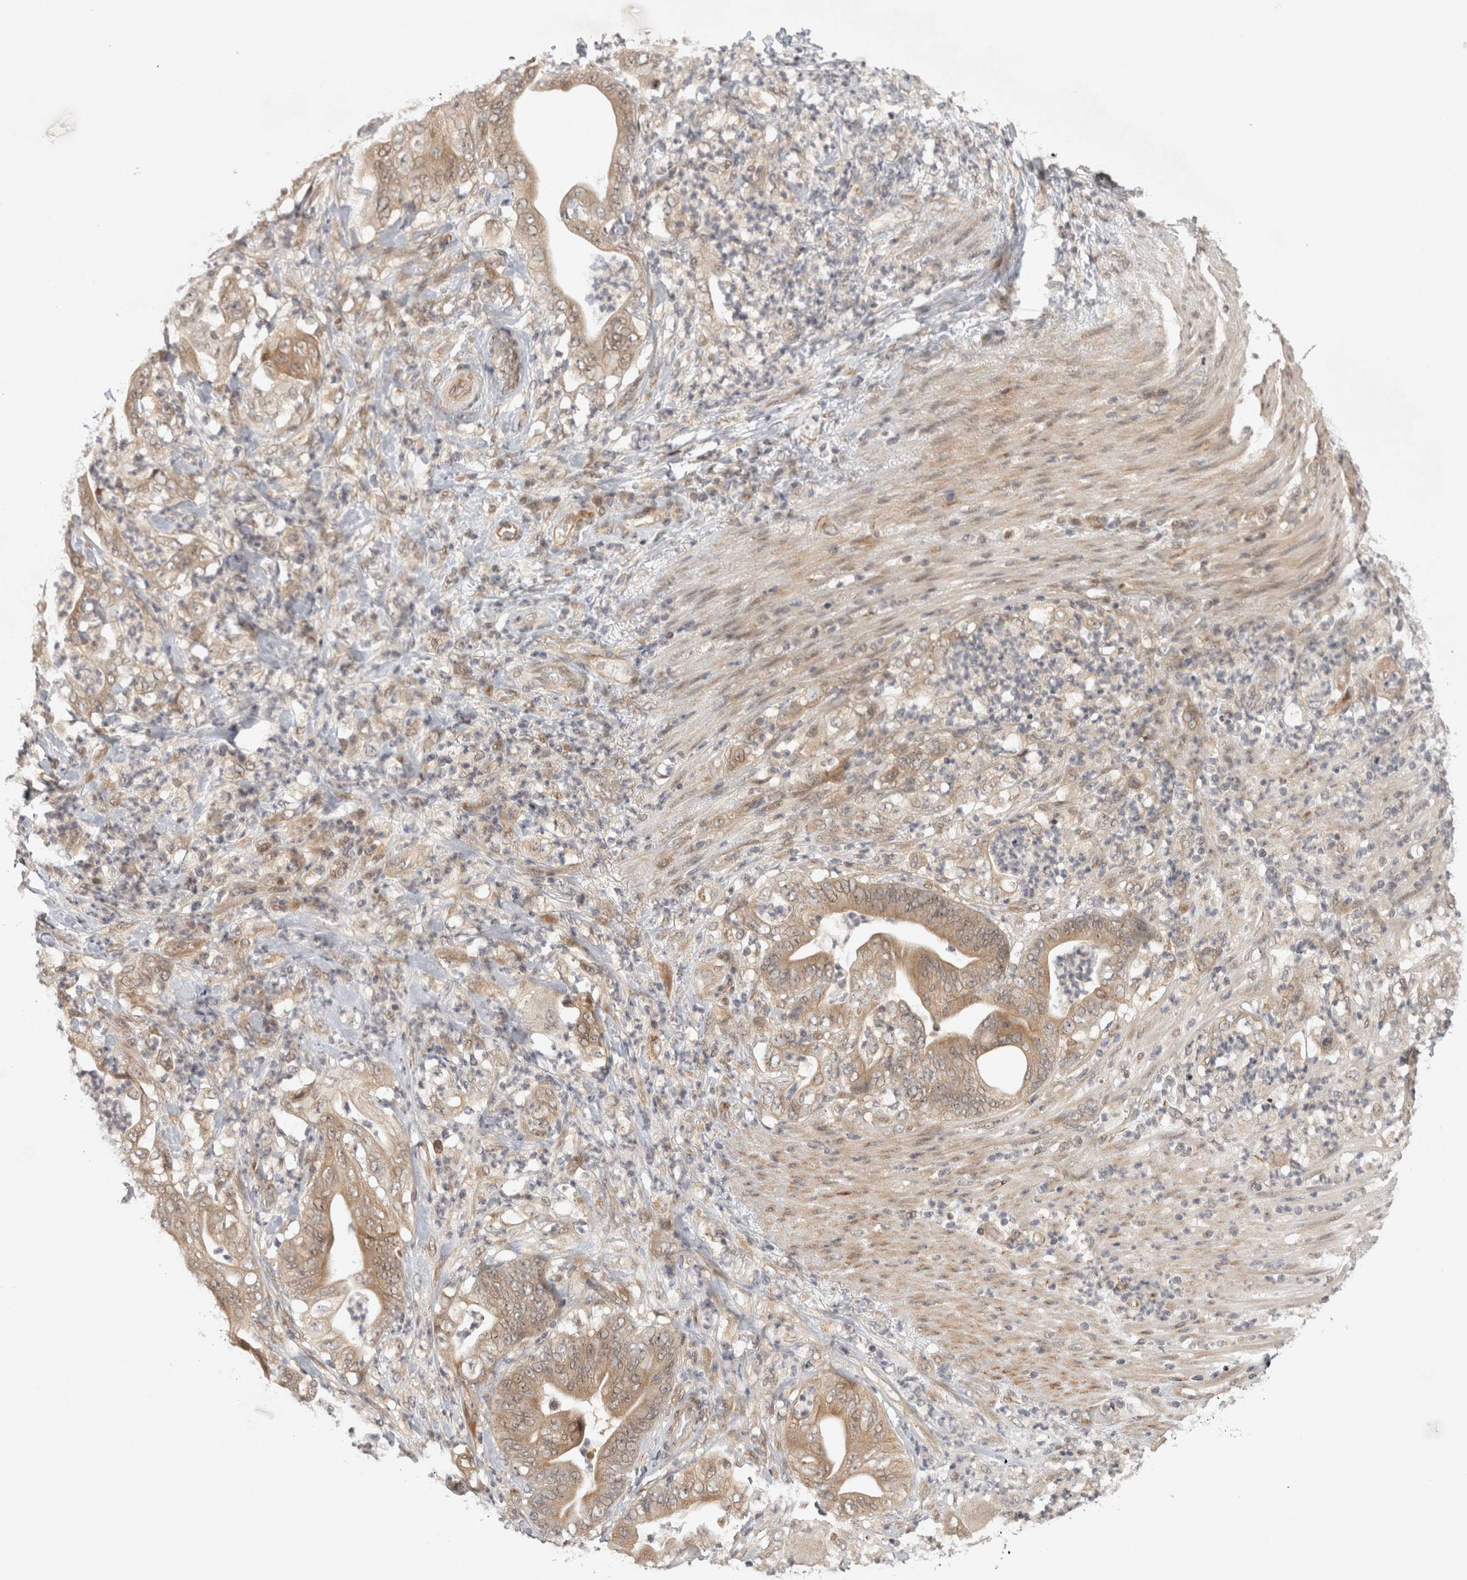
{"staining": {"intensity": "moderate", "quantity": ">75%", "location": "cytoplasmic/membranous,nuclear"}, "tissue": "stomach cancer", "cell_type": "Tumor cells", "image_type": "cancer", "snomed": [{"axis": "morphology", "description": "Adenocarcinoma, NOS"}, {"axis": "topography", "description": "Stomach"}], "caption": "Stomach cancer stained with immunohistochemistry (IHC) exhibits moderate cytoplasmic/membranous and nuclear staining in approximately >75% of tumor cells.", "gene": "ZNF318", "patient": {"sex": "female", "age": 73}}